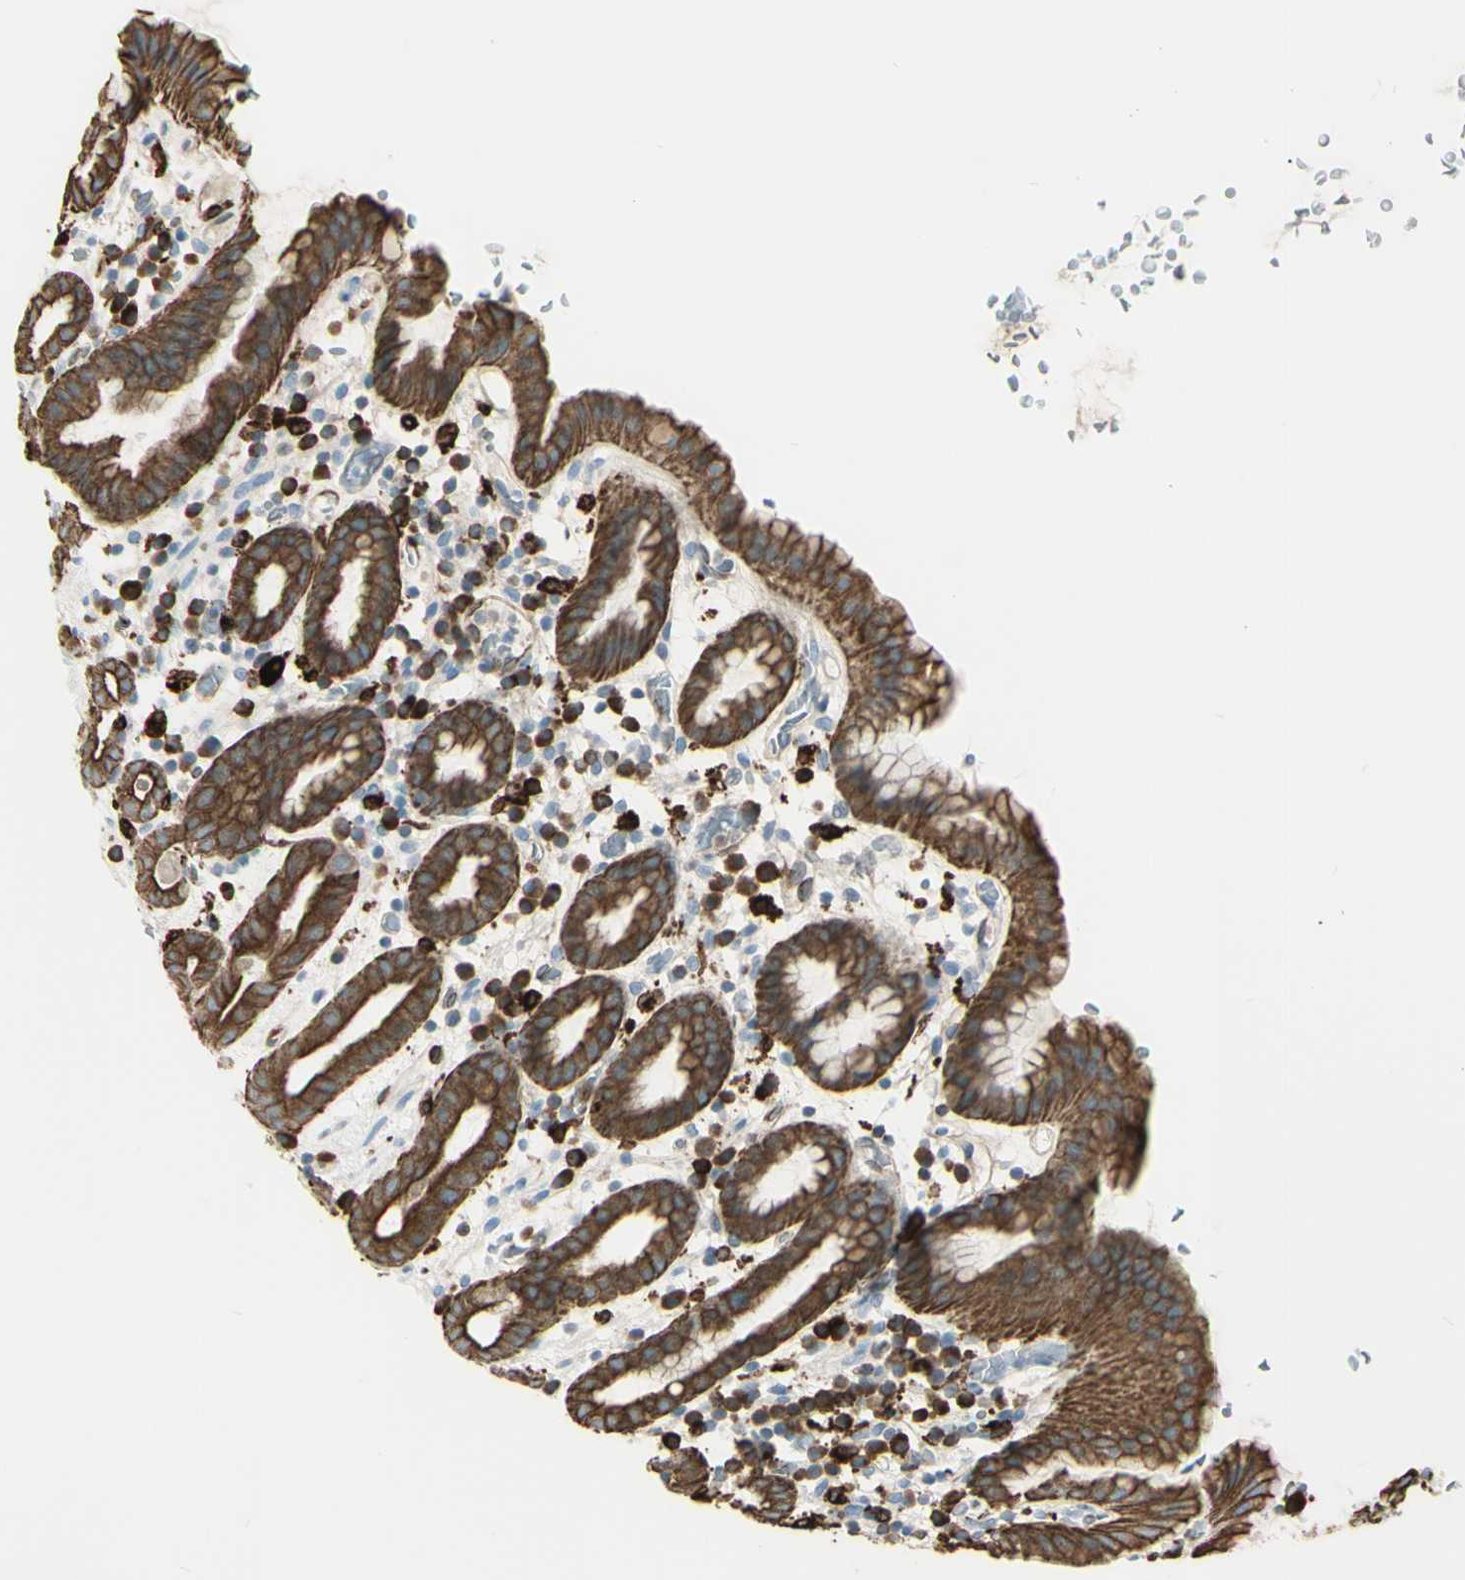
{"staining": {"intensity": "strong", "quantity": ">75%", "location": "cytoplasmic/membranous"}, "tissue": "stomach", "cell_type": "Glandular cells", "image_type": "normal", "snomed": [{"axis": "morphology", "description": "Normal tissue, NOS"}, {"axis": "topography", "description": "Stomach, upper"}], "caption": "Strong cytoplasmic/membranous expression for a protein is seen in about >75% of glandular cells of normal stomach using immunohistochemistry.", "gene": "CD74", "patient": {"sex": "male", "age": 68}}